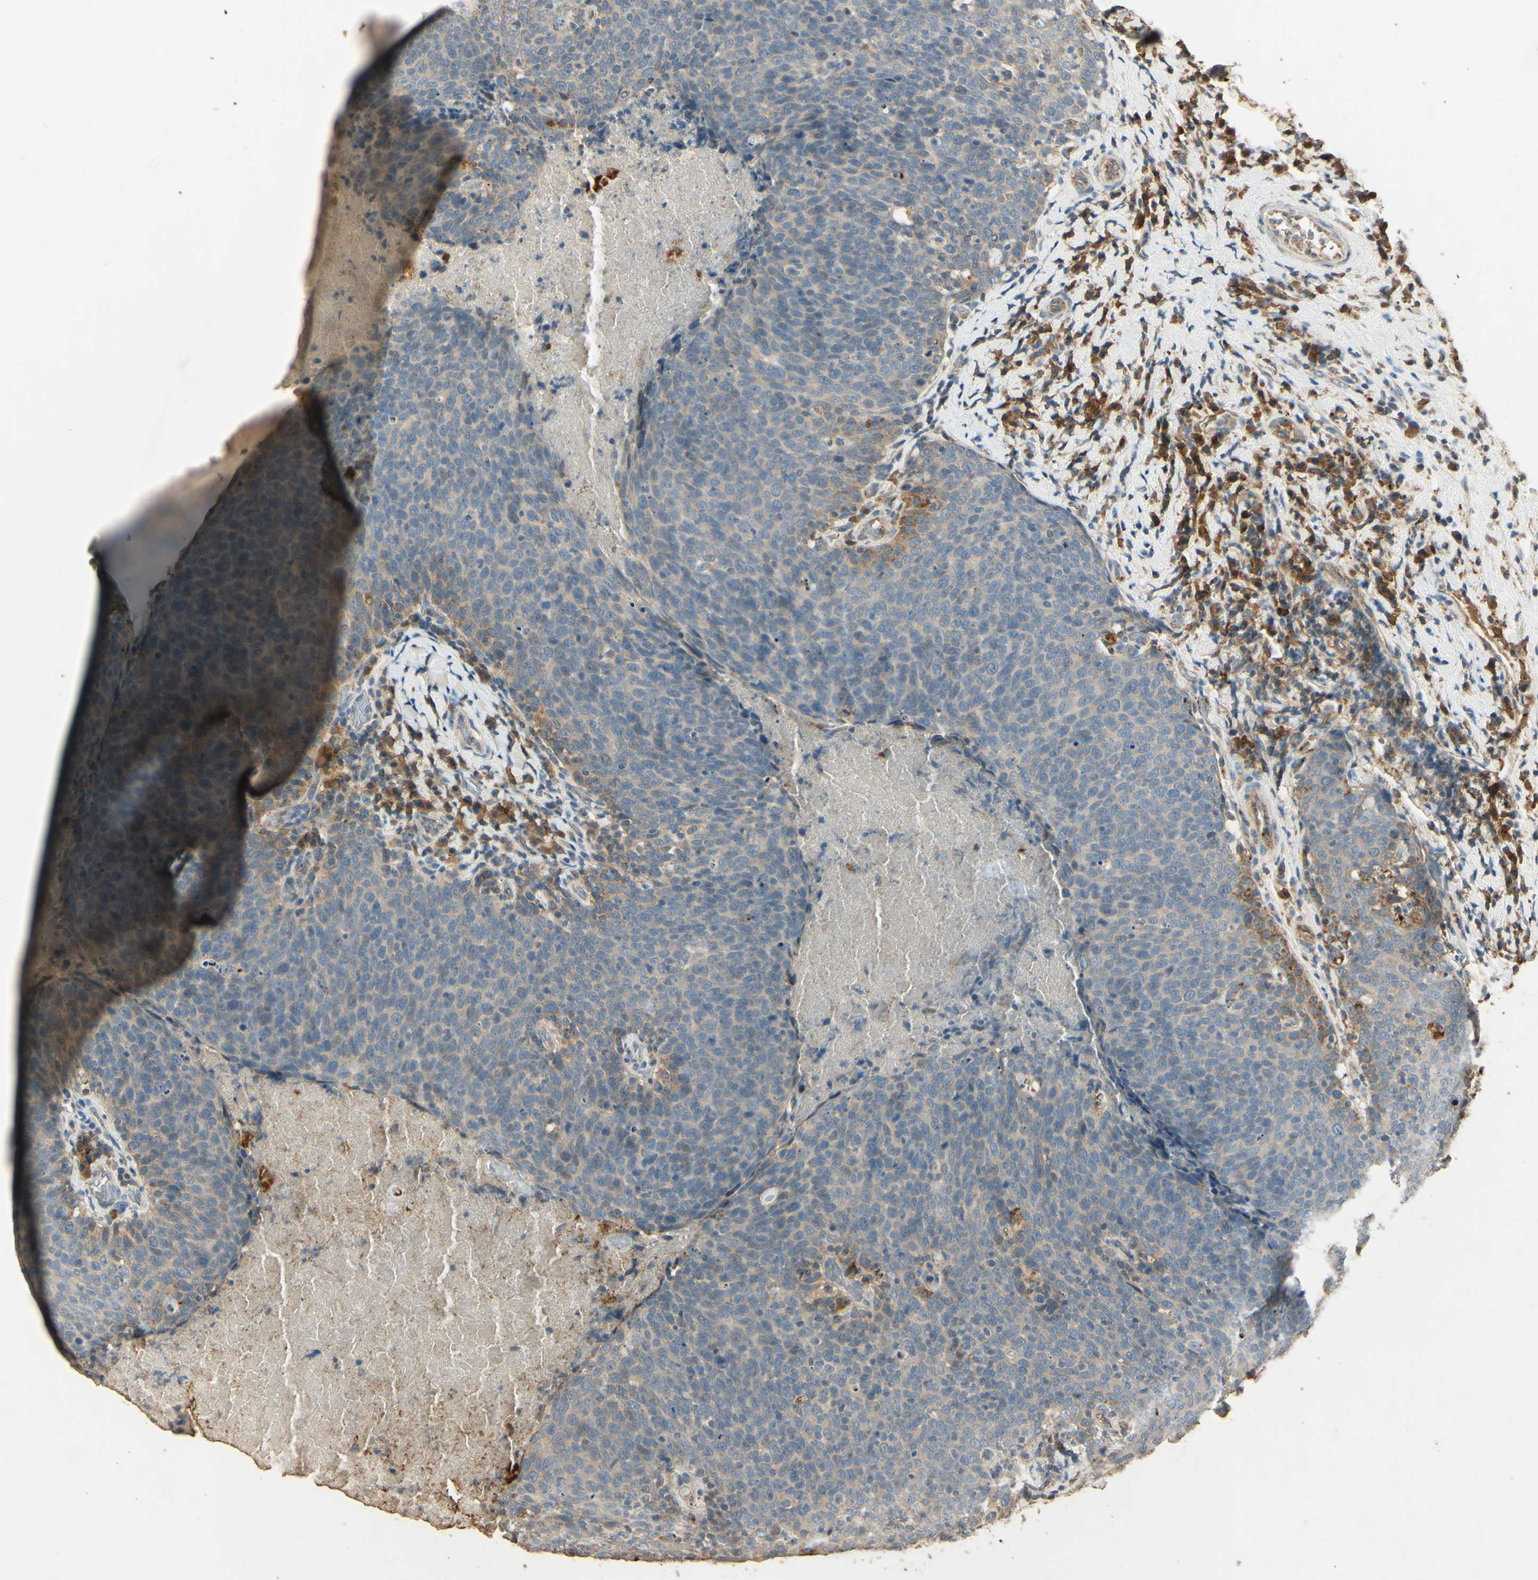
{"staining": {"intensity": "negative", "quantity": "none", "location": "none"}, "tissue": "head and neck cancer", "cell_type": "Tumor cells", "image_type": "cancer", "snomed": [{"axis": "morphology", "description": "Squamous cell carcinoma, NOS"}, {"axis": "morphology", "description": "Squamous cell carcinoma, metastatic, NOS"}, {"axis": "topography", "description": "Lymph node"}, {"axis": "topography", "description": "Head-Neck"}], "caption": "Head and neck cancer (squamous cell carcinoma) was stained to show a protein in brown. There is no significant staining in tumor cells. (Brightfield microscopy of DAB IHC at high magnification).", "gene": "ARHGEF17", "patient": {"sex": "male", "age": 62}}